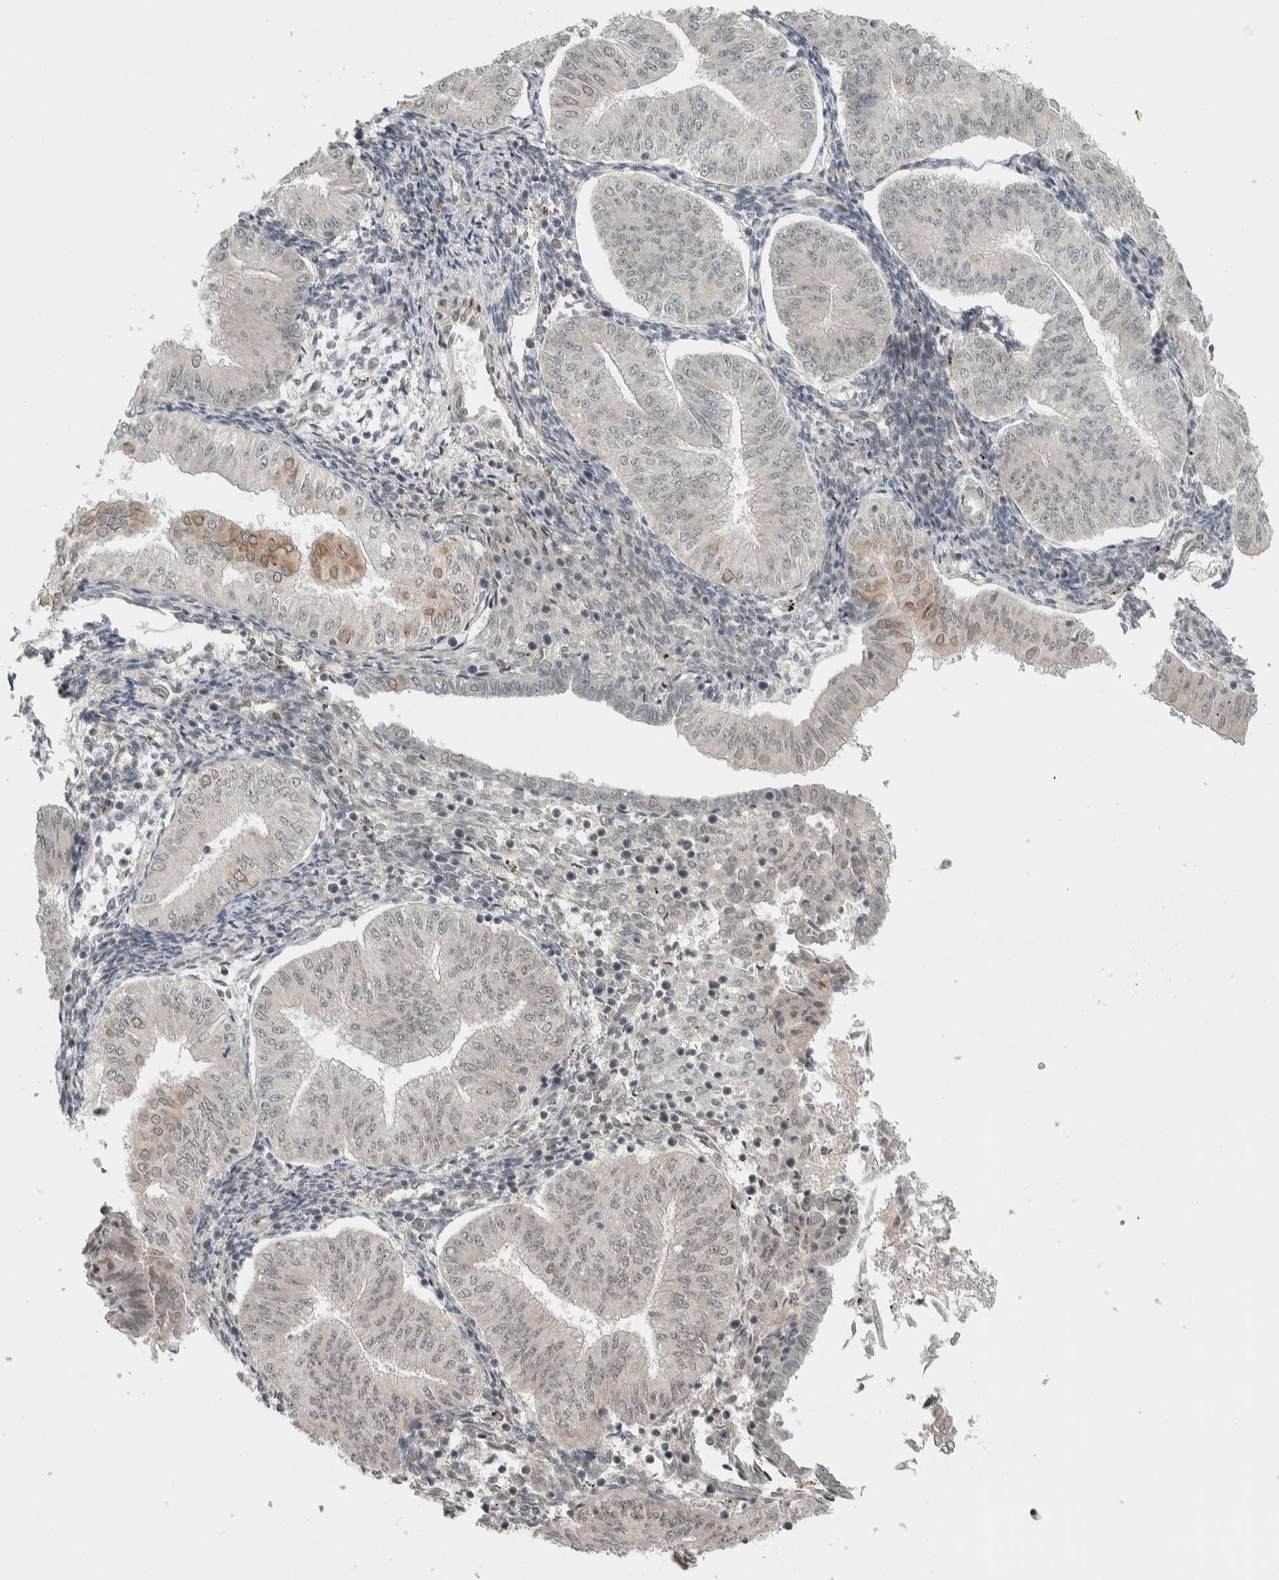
{"staining": {"intensity": "negative", "quantity": "none", "location": "none"}, "tissue": "endometrial cancer", "cell_type": "Tumor cells", "image_type": "cancer", "snomed": [{"axis": "morphology", "description": "Normal tissue, NOS"}, {"axis": "morphology", "description": "Adenocarcinoma, NOS"}, {"axis": "topography", "description": "Endometrium"}], "caption": "DAB (3,3'-diaminobenzidine) immunohistochemical staining of human endometrial cancer shows no significant staining in tumor cells.", "gene": "TNRC18", "patient": {"sex": "female", "age": 53}}